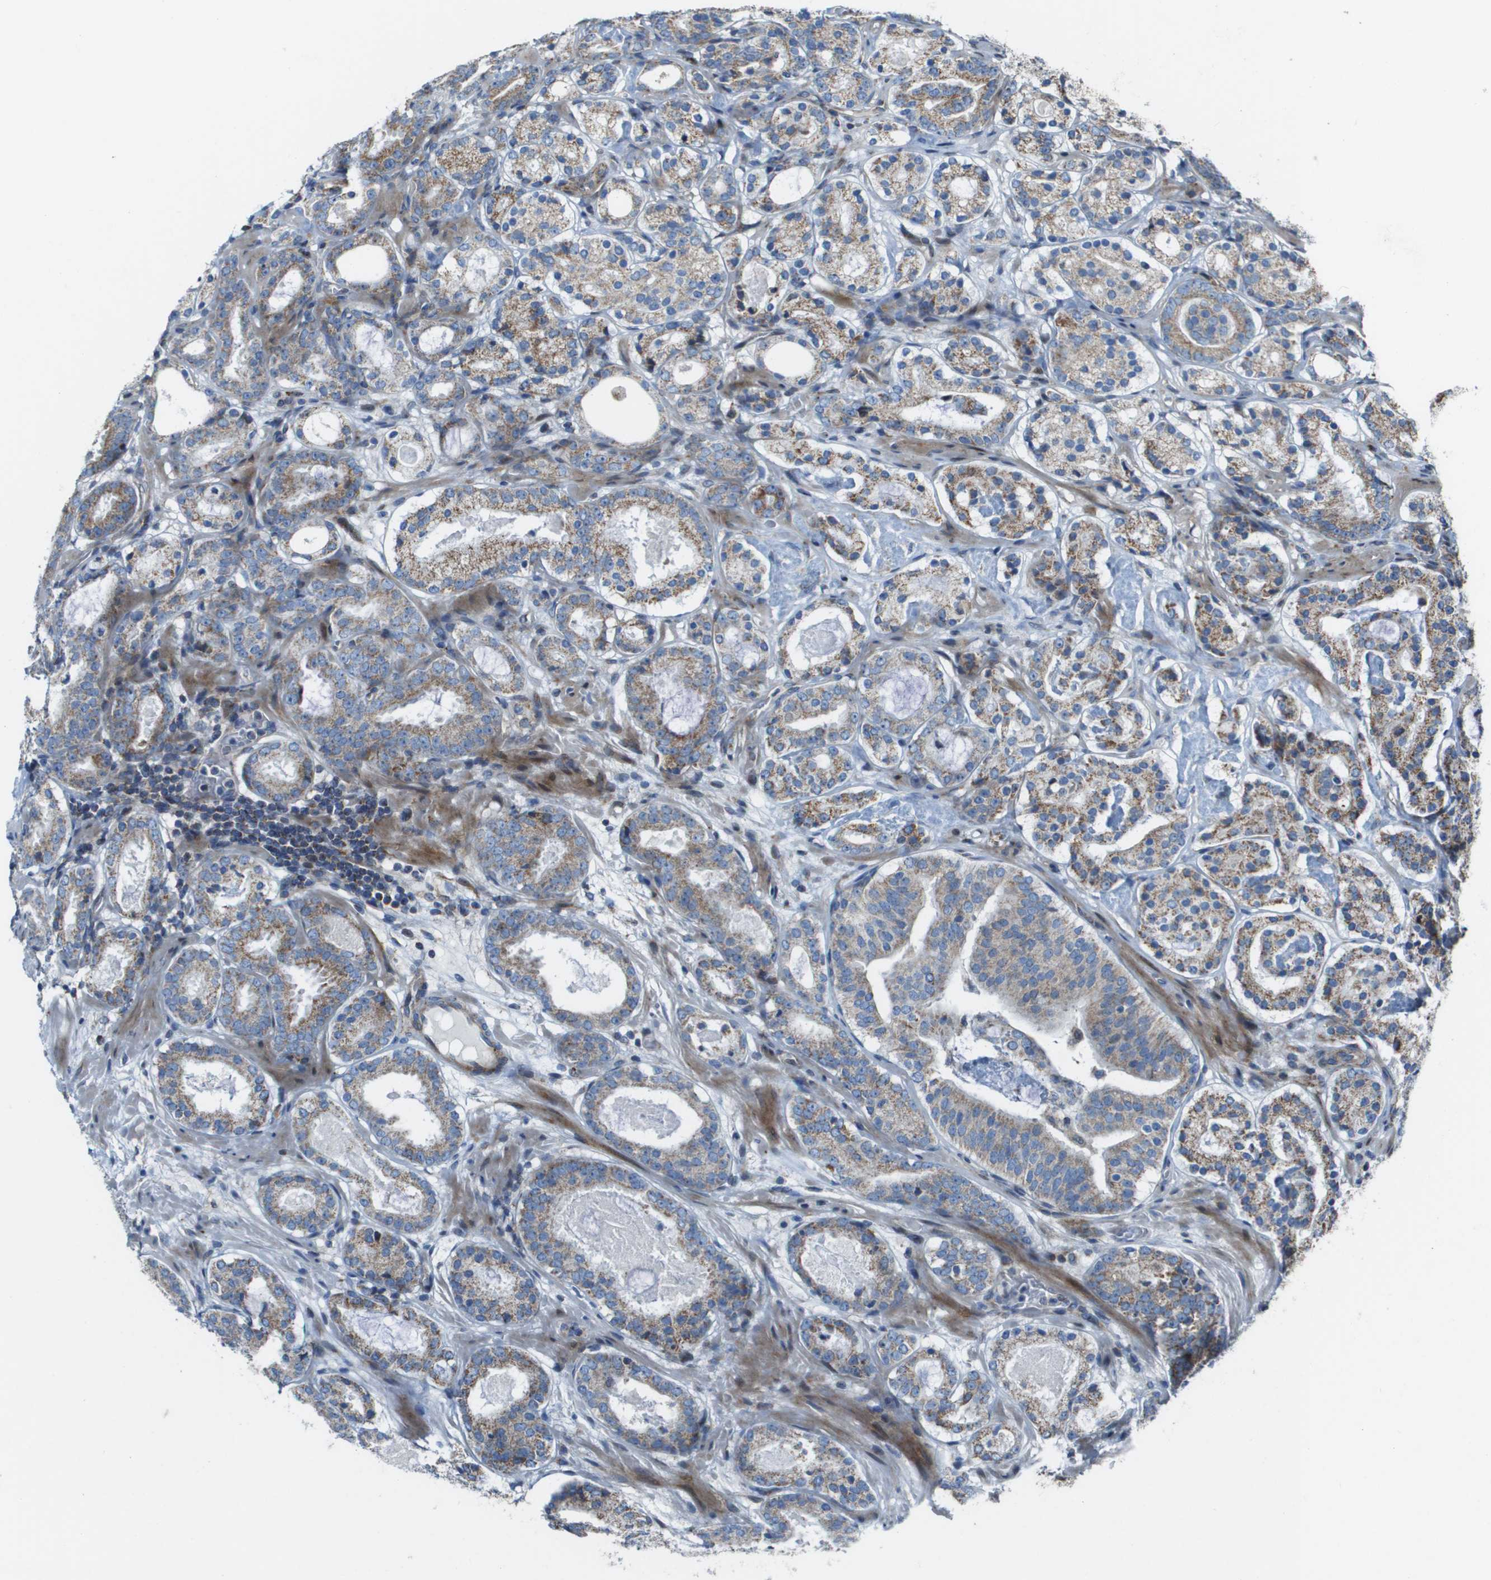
{"staining": {"intensity": "weak", "quantity": ">75%", "location": "cytoplasmic/membranous"}, "tissue": "prostate cancer", "cell_type": "Tumor cells", "image_type": "cancer", "snomed": [{"axis": "morphology", "description": "Adenocarcinoma, Low grade"}, {"axis": "topography", "description": "Prostate"}], "caption": "Brown immunohistochemical staining in prostate adenocarcinoma (low-grade) exhibits weak cytoplasmic/membranous positivity in about >75% of tumor cells.", "gene": "MGAT3", "patient": {"sex": "male", "age": 69}}